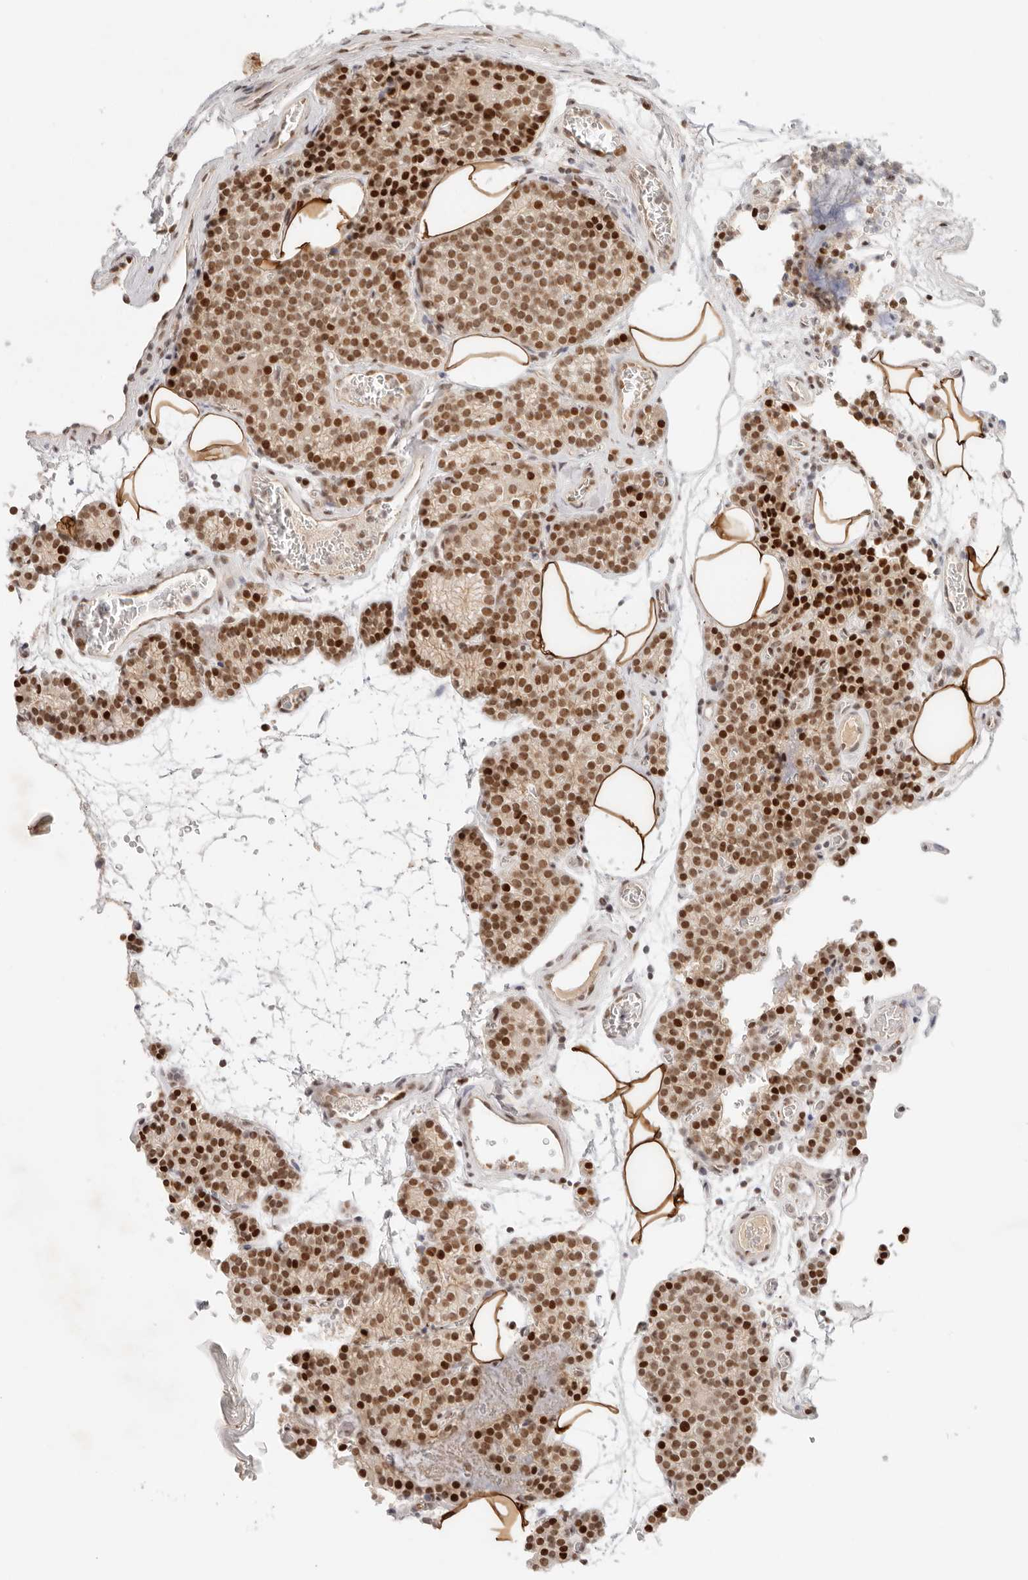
{"staining": {"intensity": "strong", "quantity": ">75%", "location": "nuclear"}, "tissue": "parathyroid gland", "cell_type": "Glandular cells", "image_type": "normal", "snomed": [{"axis": "morphology", "description": "Normal tissue, NOS"}, {"axis": "topography", "description": "Parathyroid gland"}], "caption": "Benign parathyroid gland shows strong nuclear staining in about >75% of glandular cells (DAB IHC, brown staining for protein, blue staining for nuclei)..", "gene": "HOXC5", "patient": {"sex": "female", "age": 64}}